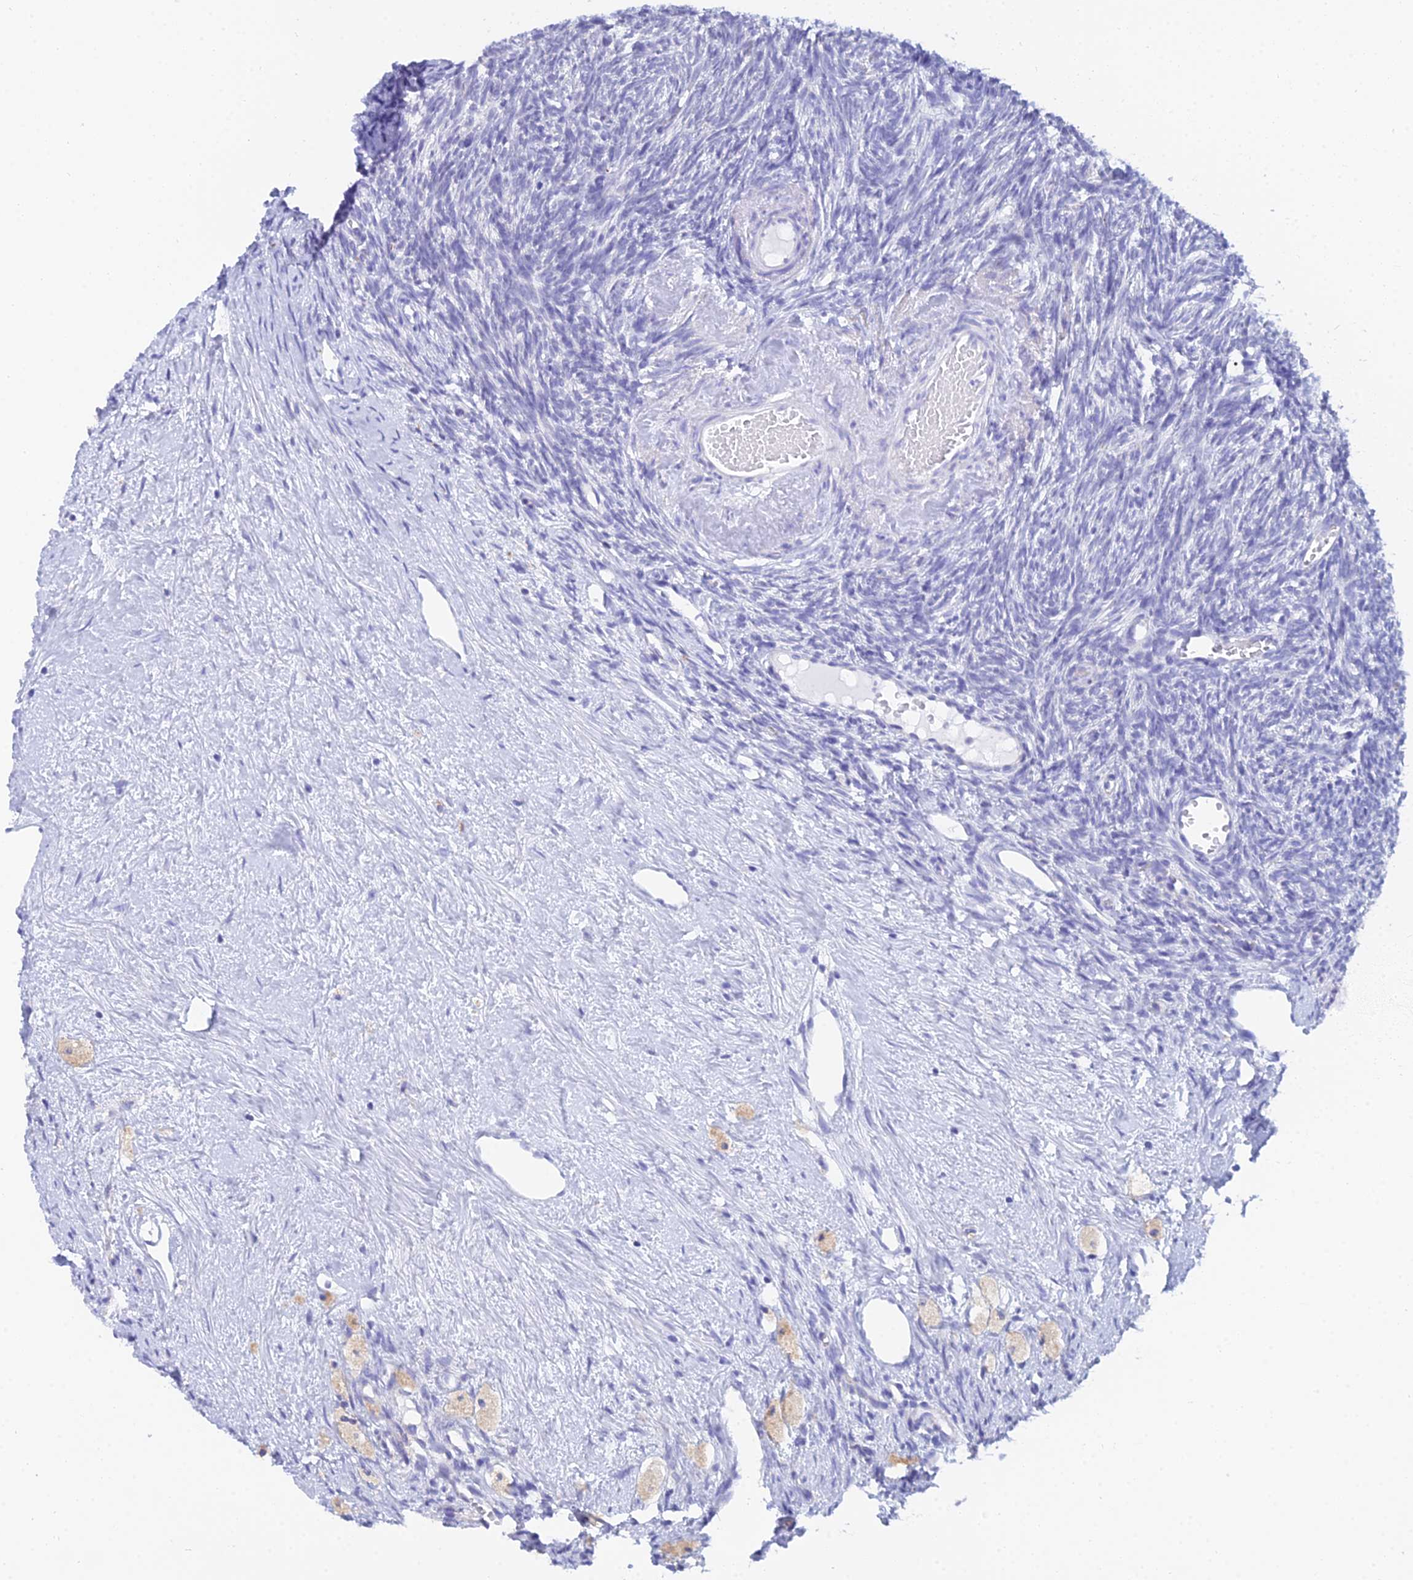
{"staining": {"intensity": "moderate", "quantity": ">75%", "location": "nuclear"}, "tissue": "ovary", "cell_type": "Follicle cells", "image_type": "normal", "snomed": [{"axis": "morphology", "description": "Normal tissue, NOS"}, {"axis": "topography", "description": "Ovary"}], "caption": "Ovary stained for a protein demonstrates moderate nuclear positivity in follicle cells. The staining was performed using DAB (3,3'-diaminobenzidine), with brown indicating positive protein expression. Nuclei are stained blue with hematoxylin.", "gene": "MCM2", "patient": {"sex": "female", "age": 51}}